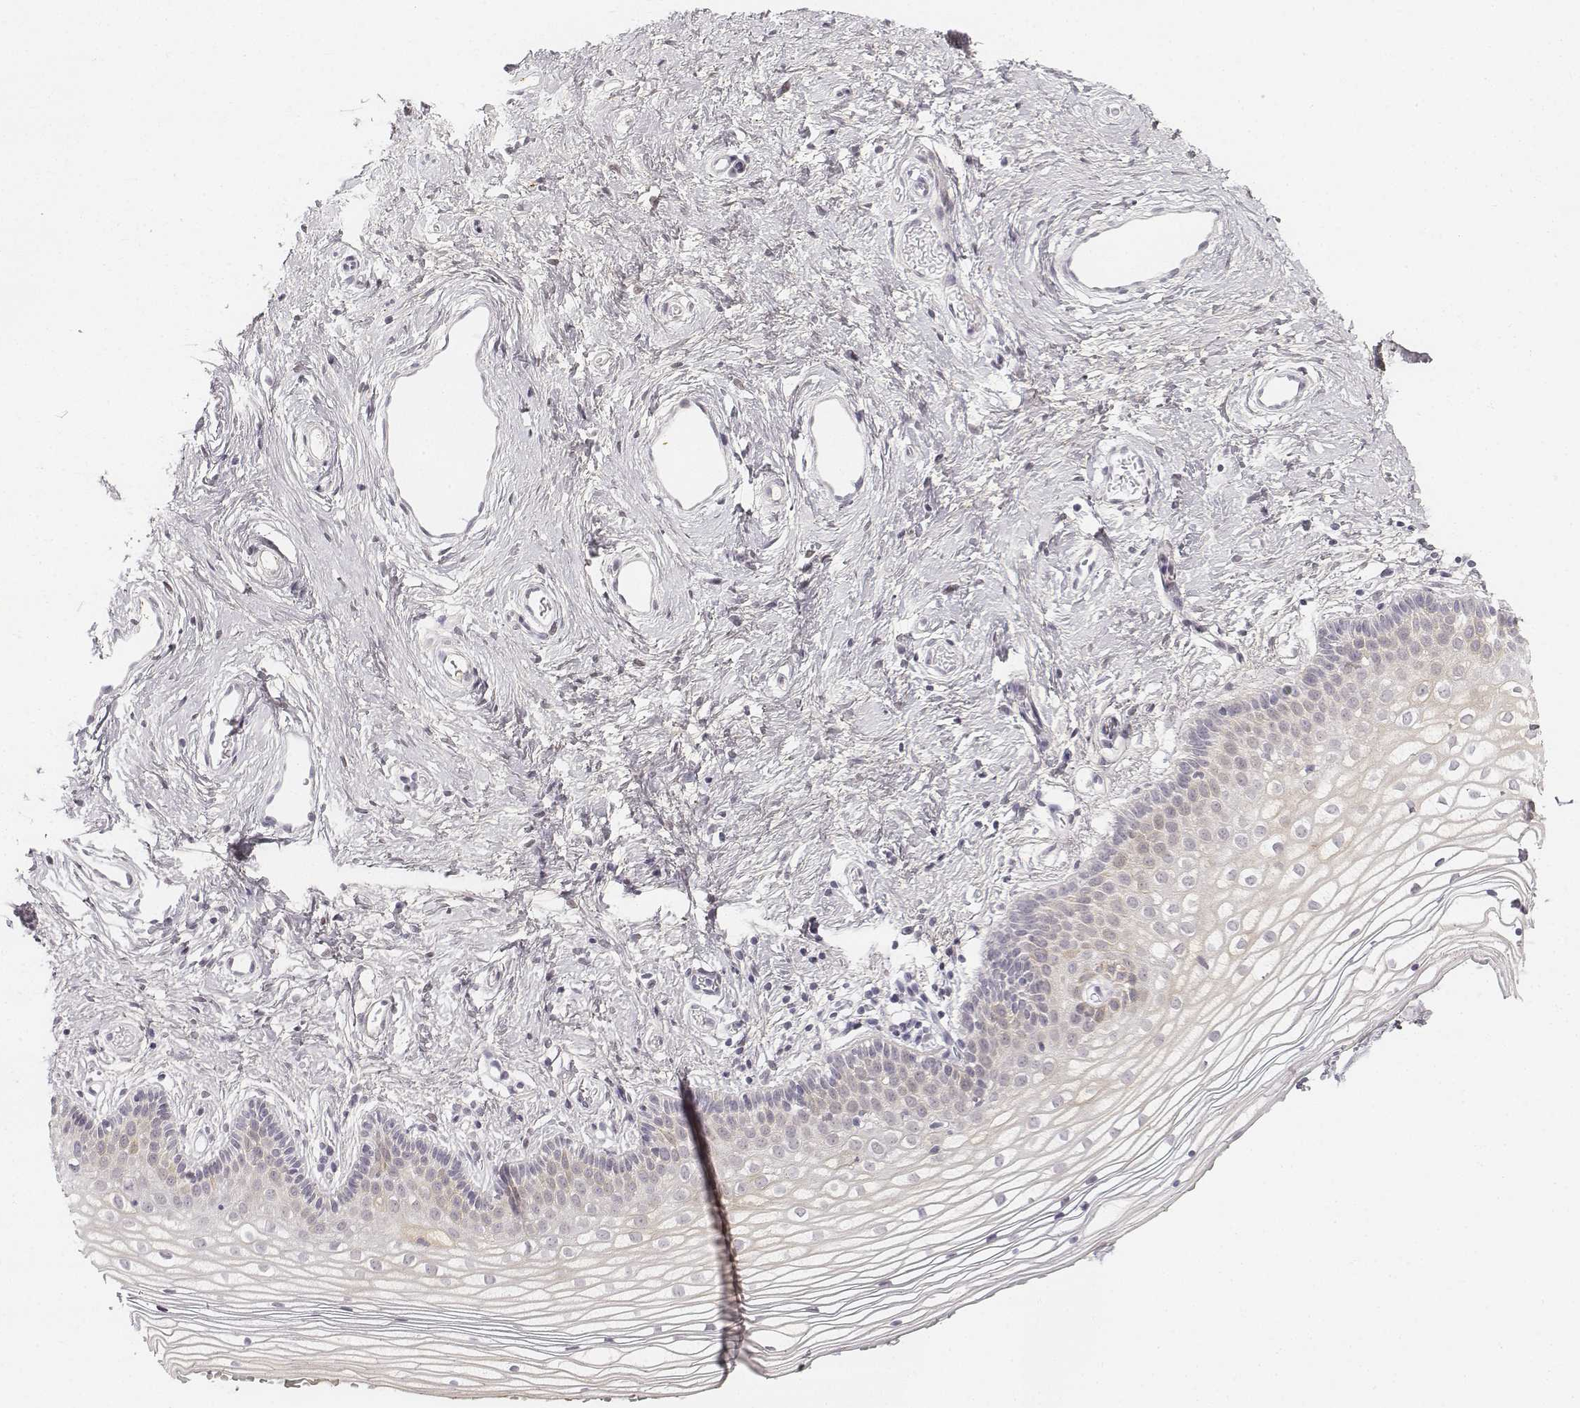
{"staining": {"intensity": "weak", "quantity": "<25%", "location": "cytoplasmic/membranous,nuclear"}, "tissue": "vagina", "cell_type": "Squamous epithelial cells", "image_type": "normal", "snomed": [{"axis": "morphology", "description": "Normal tissue, NOS"}, {"axis": "topography", "description": "Vagina"}], "caption": "DAB (3,3'-diaminobenzidine) immunohistochemical staining of normal vagina shows no significant expression in squamous epithelial cells. The staining is performed using DAB brown chromogen with nuclei counter-stained in using hematoxylin.", "gene": "KRT84", "patient": {"sex": "female", "age": 36}}